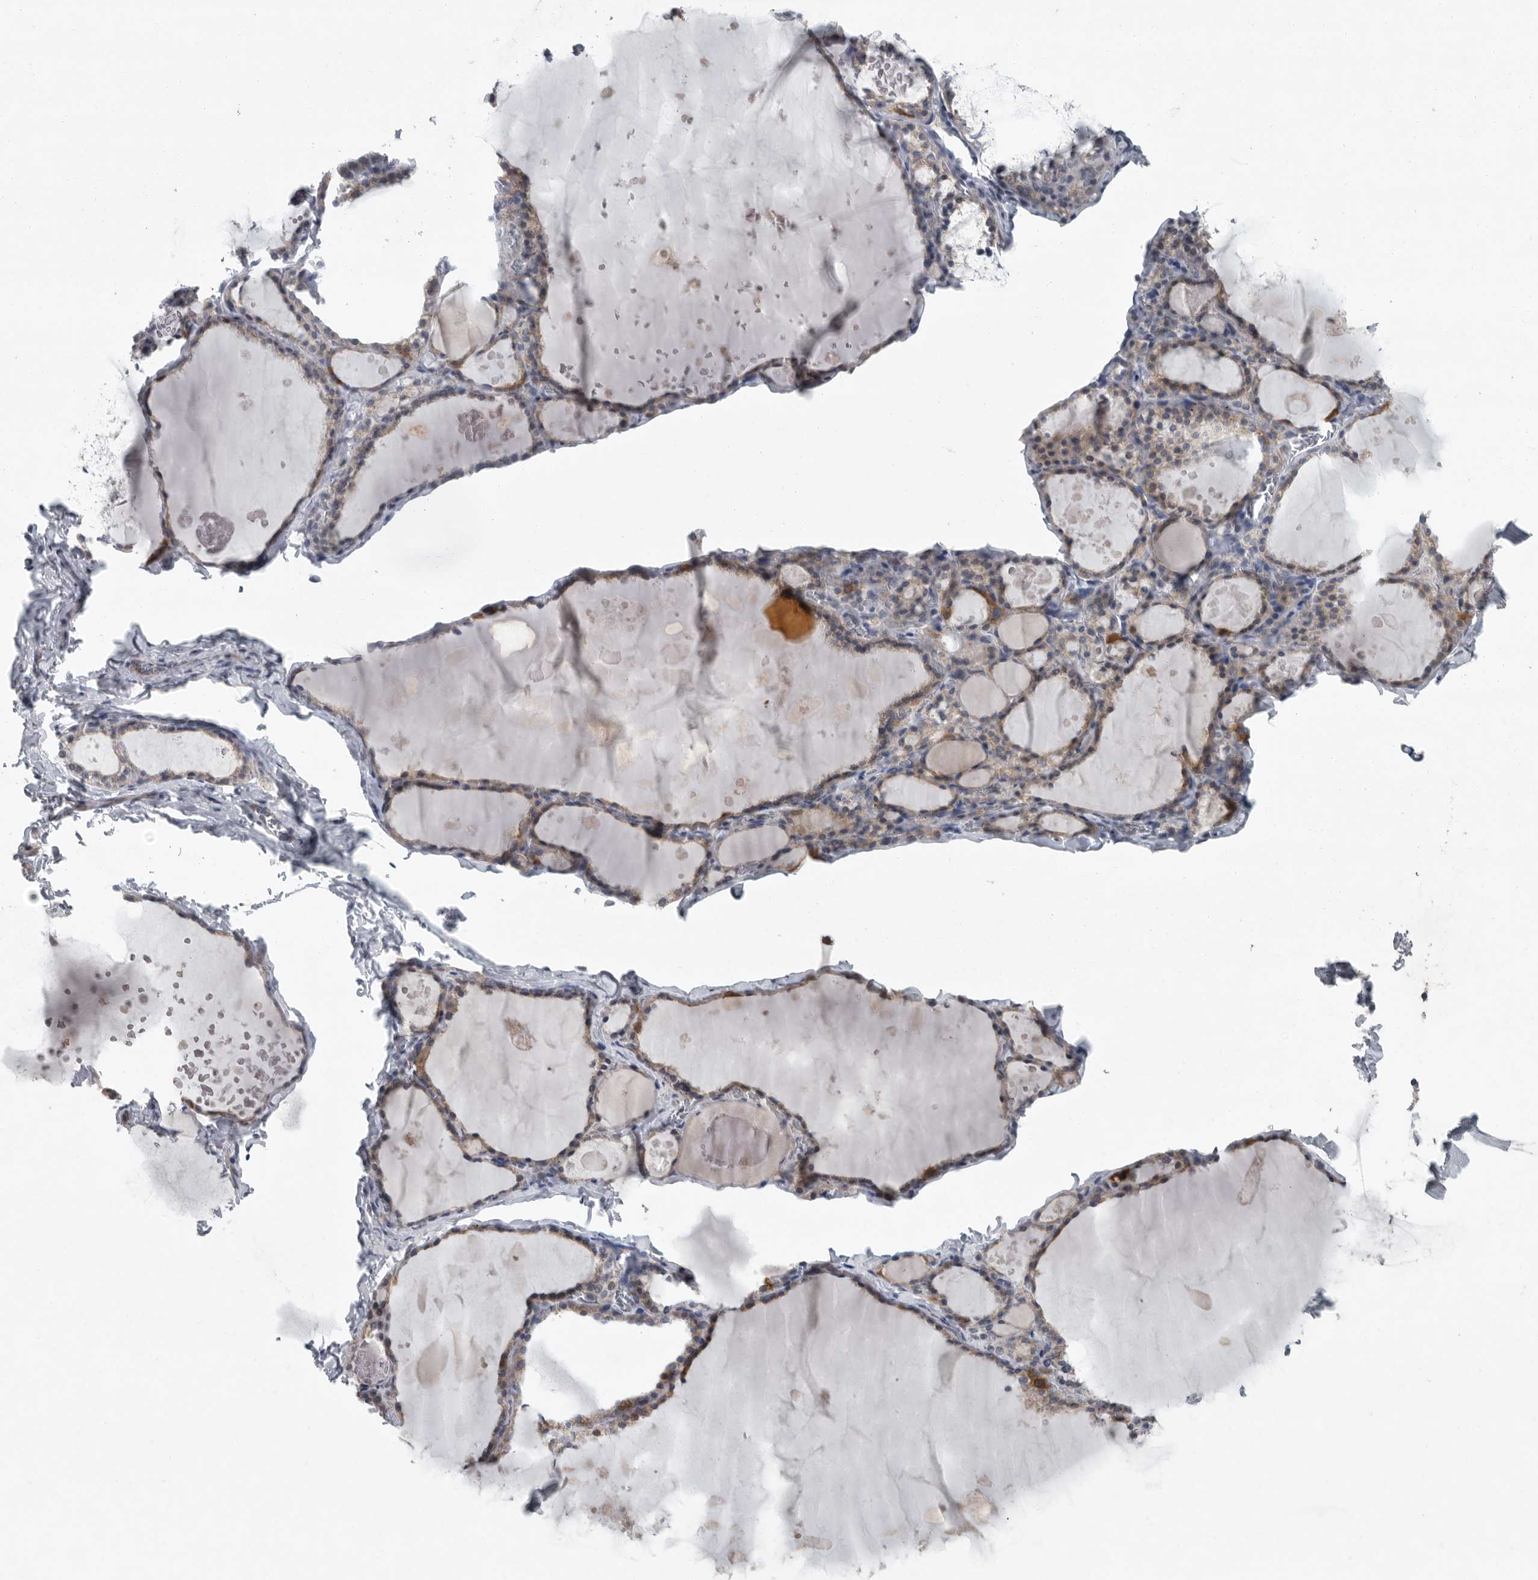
{"staining": {"intensity": "weak", "quantity": "25%-75%", "location": "cytoplasmic/membranous"}, "tissue": "thyroid gland", "cell_type": "Glandular cells", "image_type": "normal", "snomed": [{"axis": "morphology", "description": "Normal tissue, NOS"}, {"axis": "topography", "description": "Thyroid gland"}], "caption": "Protein staining shows weak cytoplasmic/membranous positivity in approximately 25%-75% of glandular cells in normal thyroid gland.", "gene": "MPP3", "patient": {"sex": "male", "age": 56}}